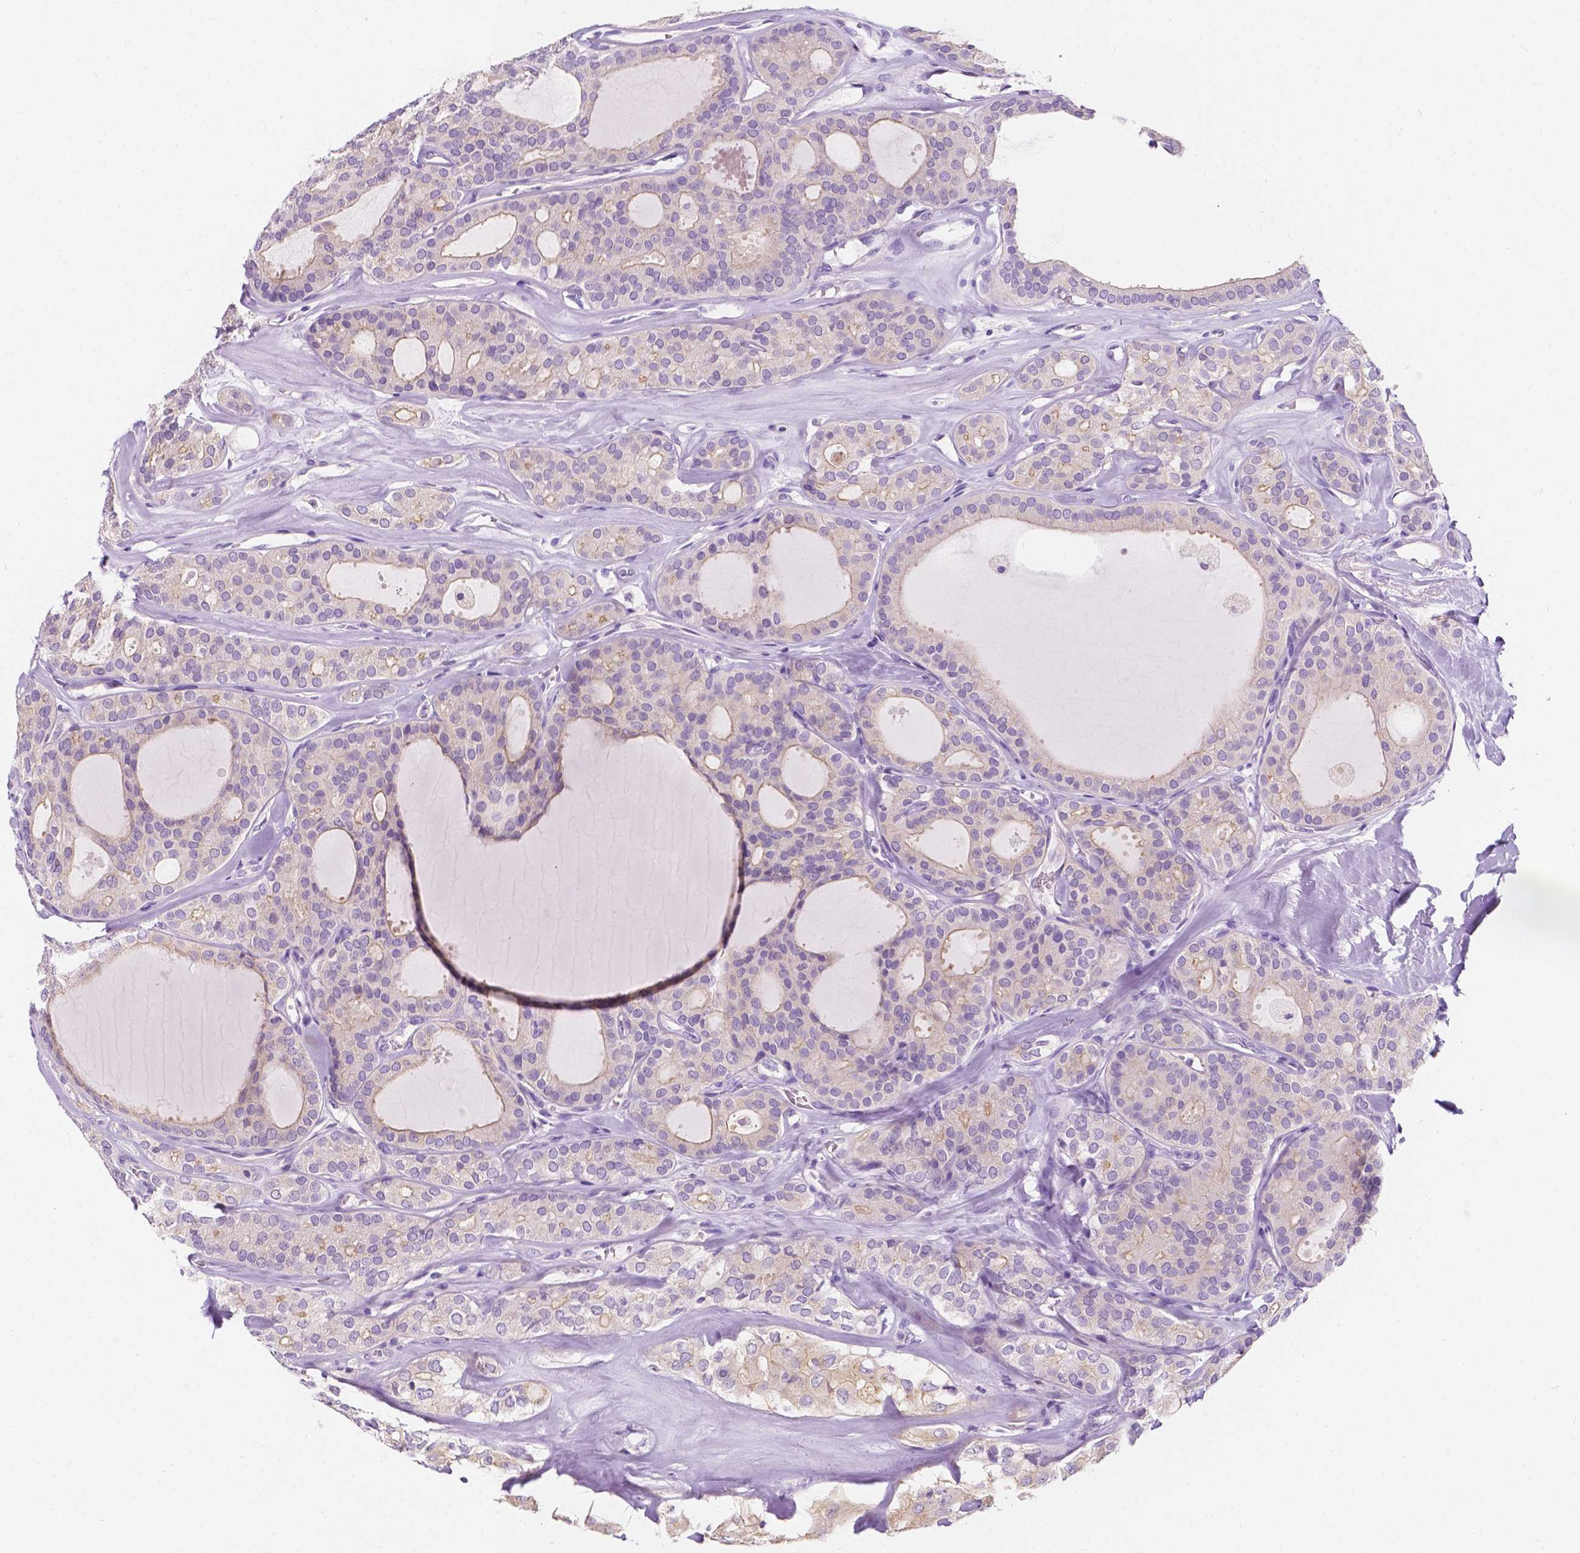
{"staining": {"intensity": "negative", "quantity": "none", "location": "none"}, "tissue": "thyroid cancer", "cell_type": "Tumor cells", "image_type": "cancer", "snomed": [{"axis": "morphology", "description": "Follicular adenoma carcinoma, NOS"}, {"axis": "topography", "description": "Thyroid gland"}], "caption": "Tumor cells are negative for brown protein staining in thyroid follicular adenoma carcinoma.", "gene": "SIRT2", "patient": {"sex": "male", "age": 75}}